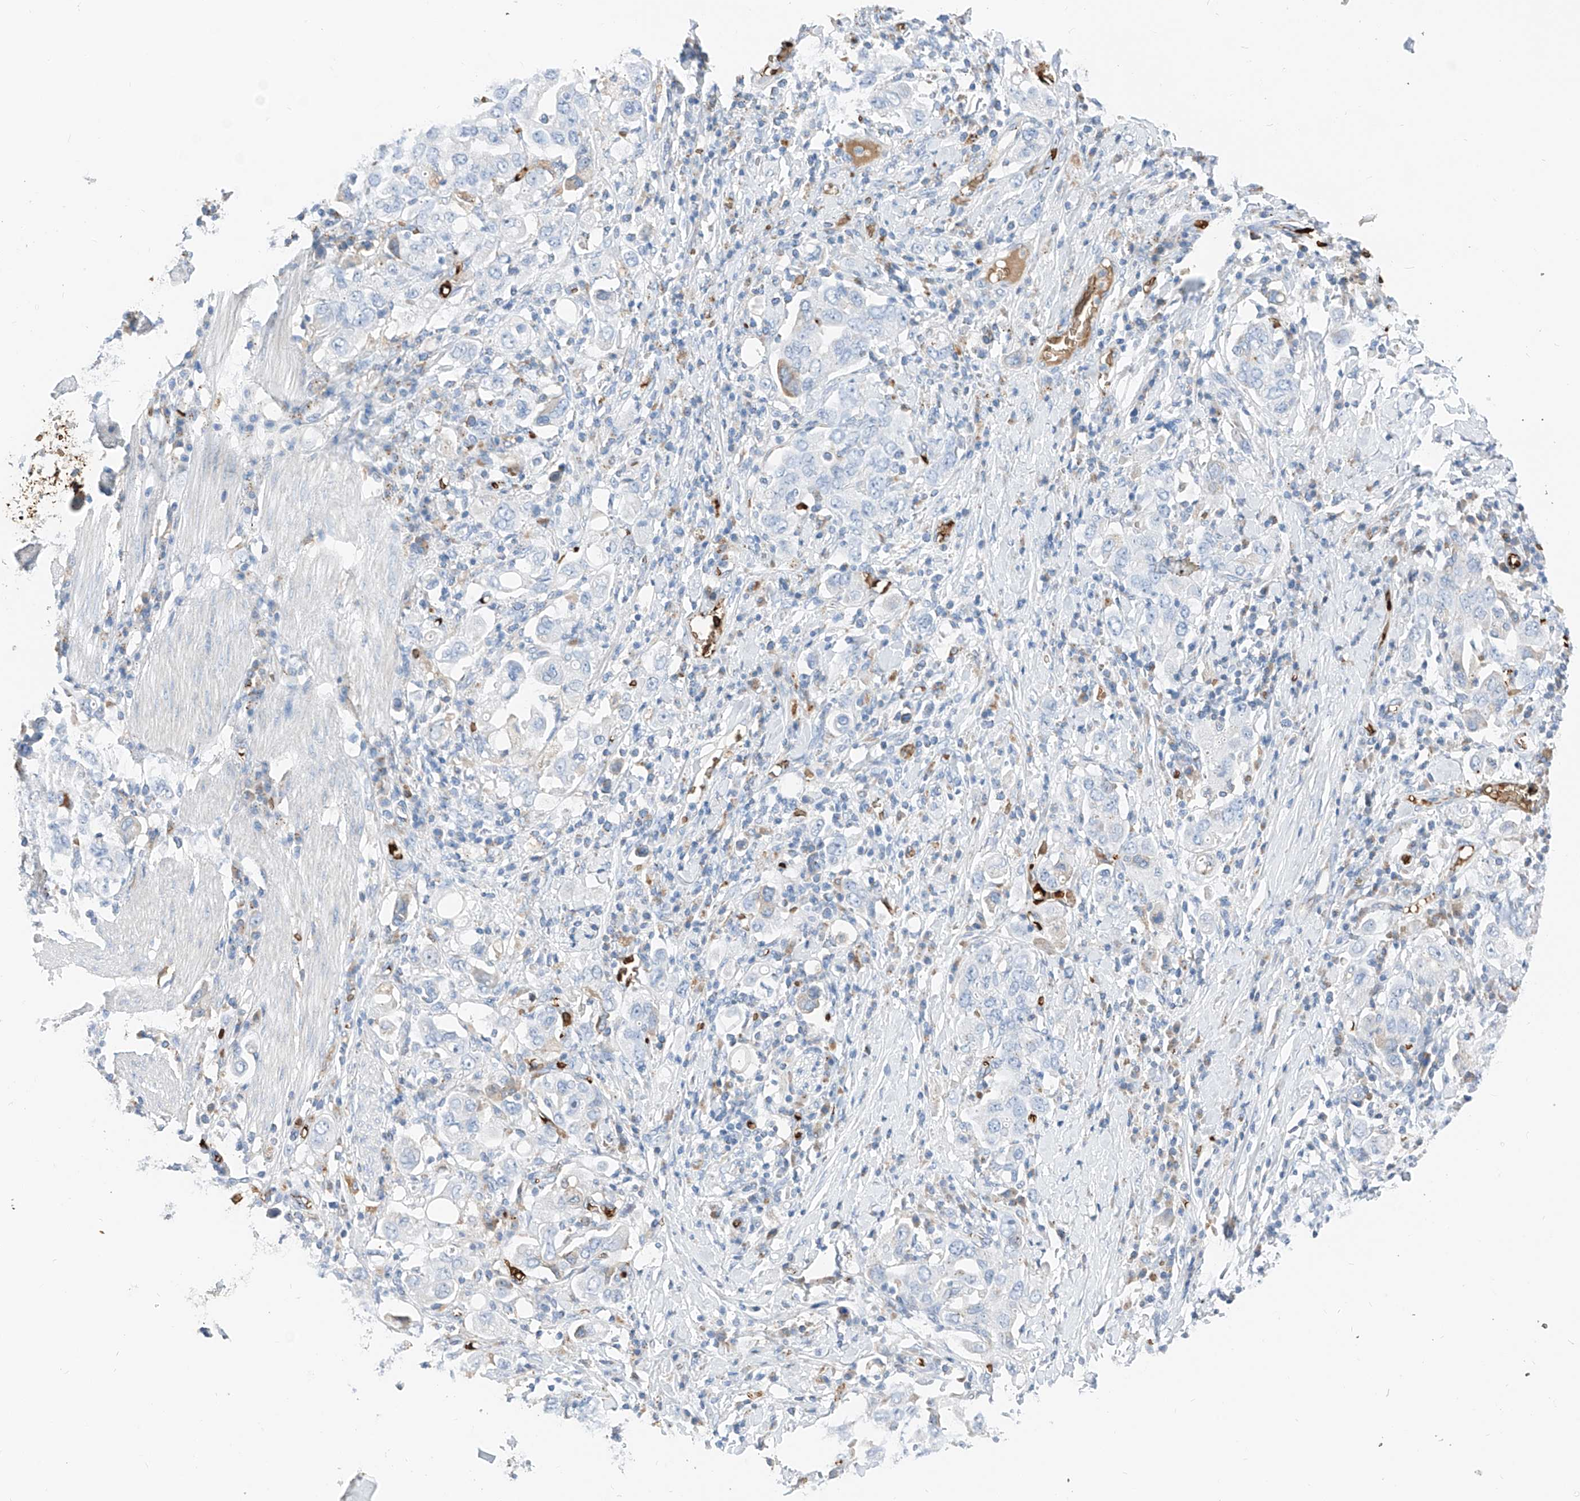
{"staining": {"intensity": "negative", "quantity": "none", "location": "none"}, "tissue": "stomach cancer", "cell_type": "Tumor cells", "image_type": "cancer", "snomed": [{"axis": "morphology", "description": "Adenocarcinoma, NOS"}, {"axis": "topography", "description": "Stomach, upper"}], "caption": "There is no significant positivity in tumor cells of adenocarcinoma (stomach).", "gene": "PRSS23", "patient": {"sex": "male", "age": 62}}